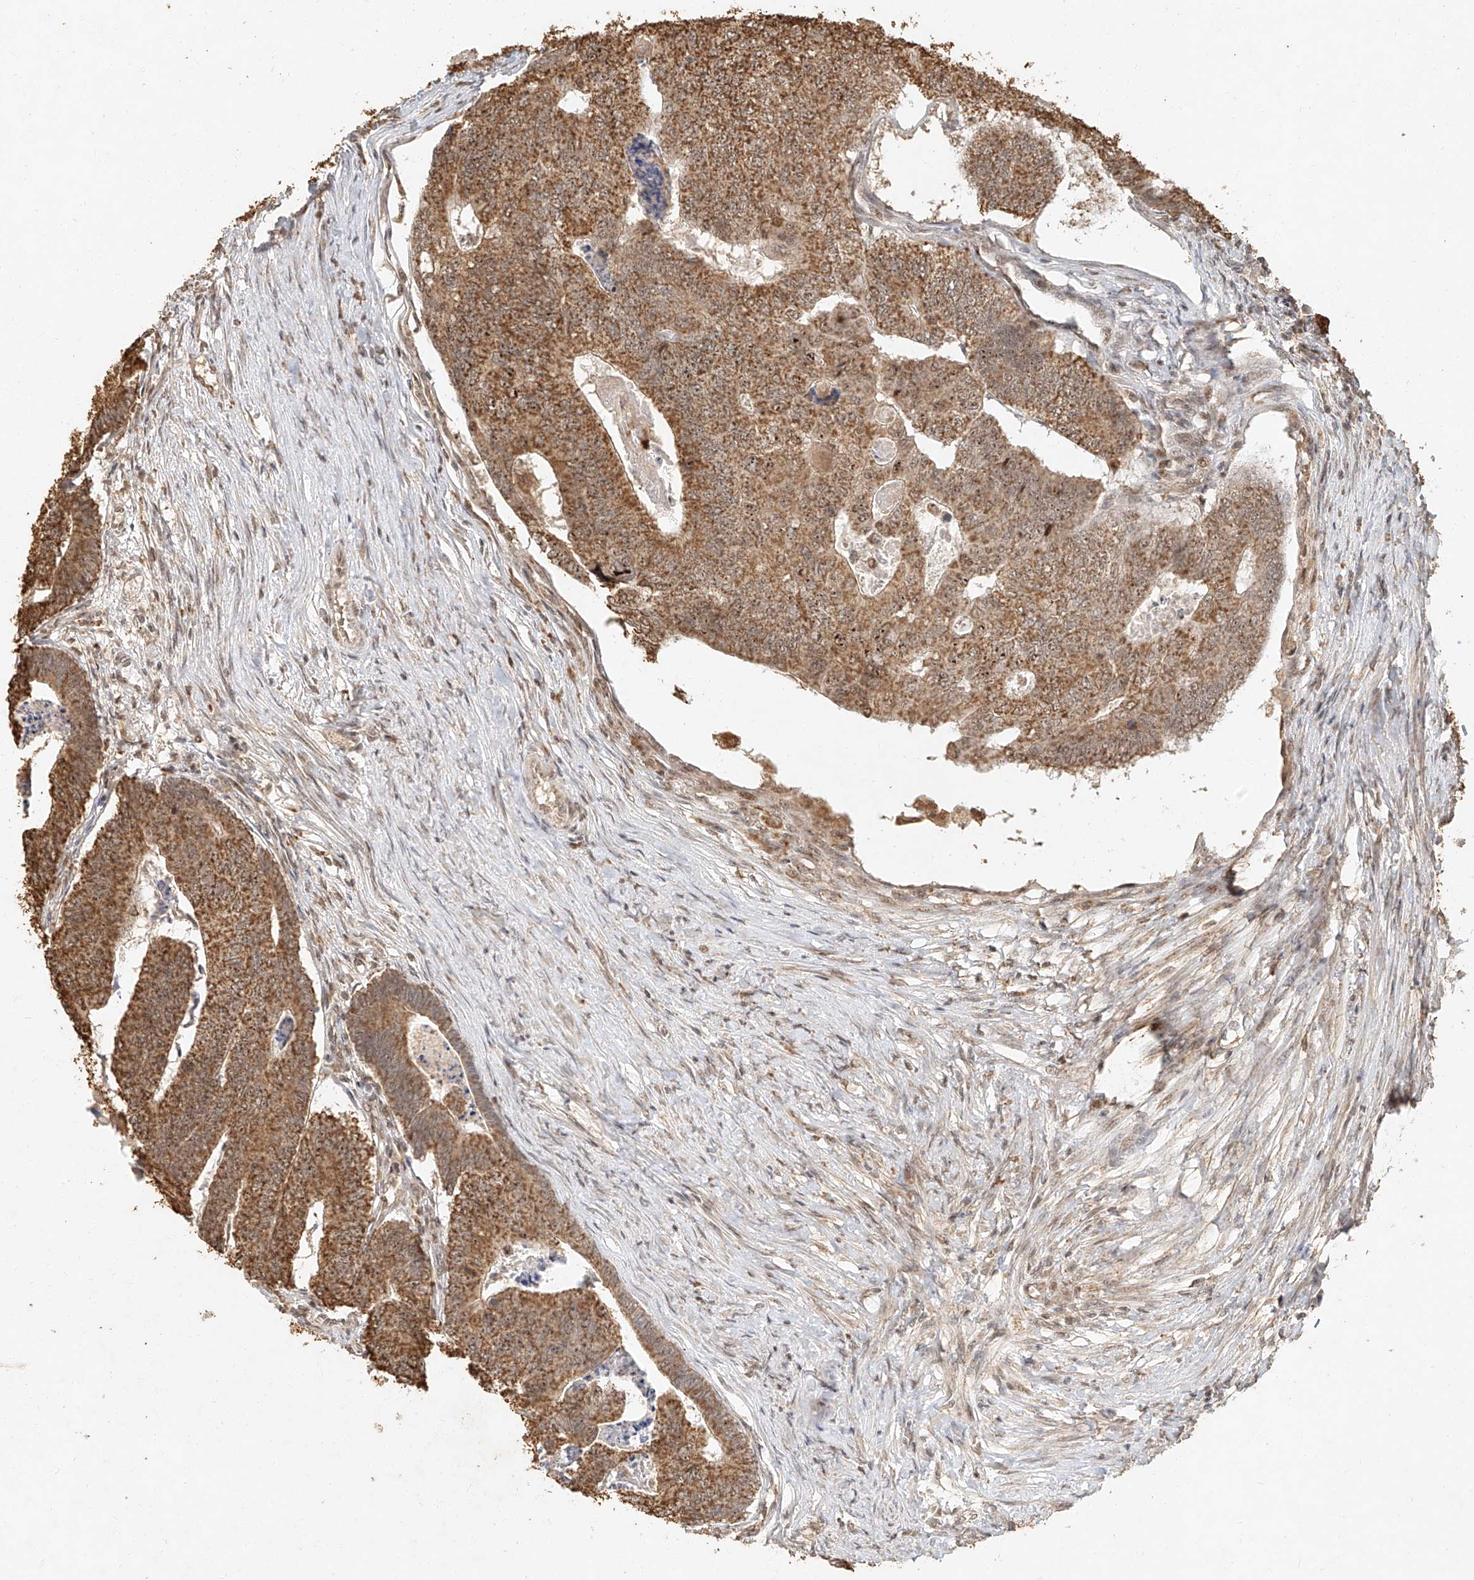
{"staining": {"intensity": "moderate", "quantity": ">75%", "location": "cytoplasmic/membranous"}, "tissue": "colorectal cancer", "cell_type": "Tumor cells", "image_type": "cancer", "snomed": [{"axis": "morphology", "description": "Adenocarcinoma, NOS"}, {"axis": "topography", "description": "Colon"}], "caption": "This histopathology image displays IHC staining of human colorectal cancer (adenocarcinoma), with medium moderate cytoplasmic/membranous positivity in approximately >75% of tumor cells.", "gene": "CXorf58", "patient": {"sex": "female", "age": 67}}